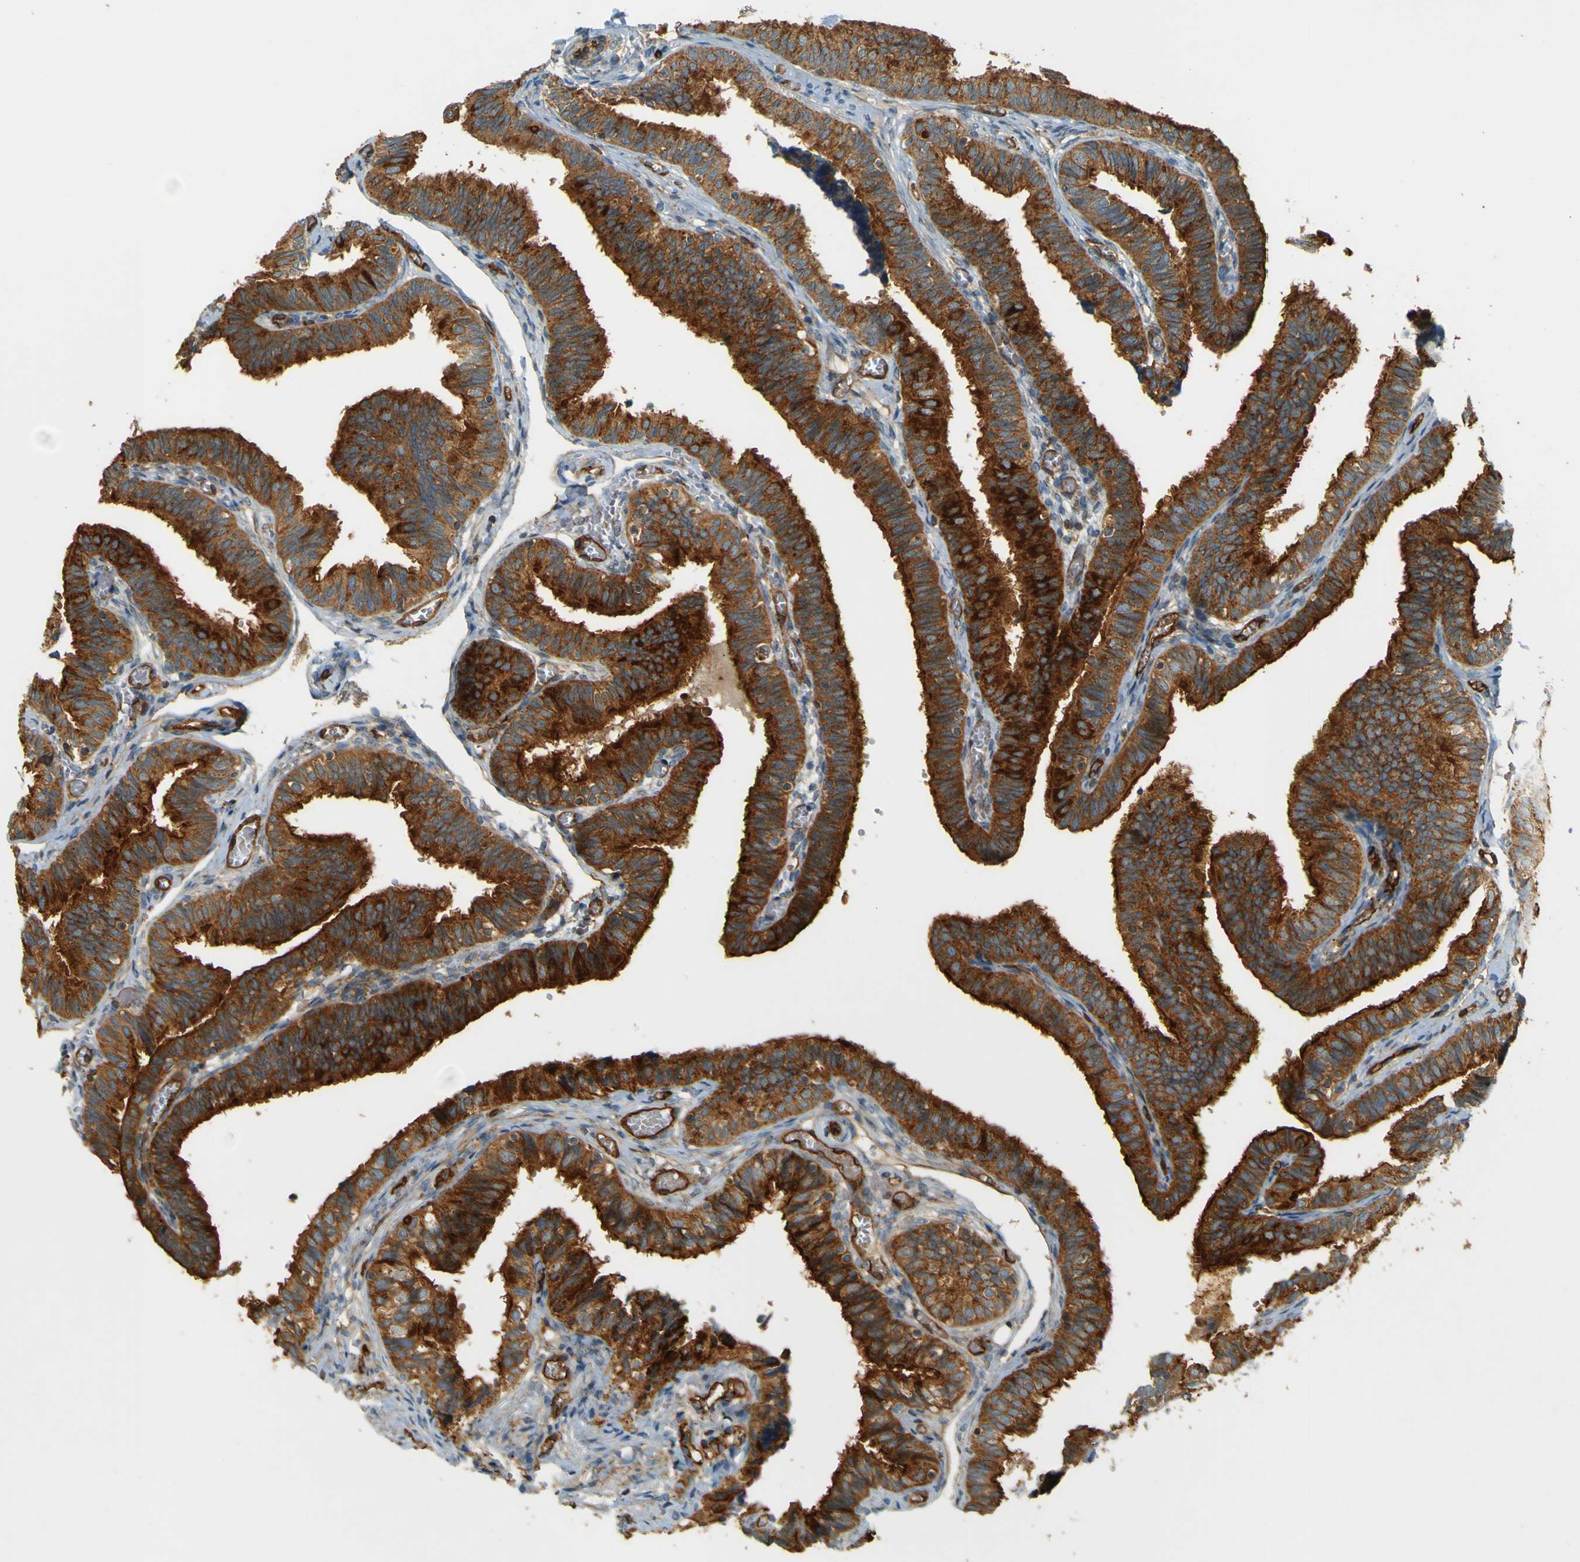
{"staining": {"intensity": "strong", "quantity": ">75%", "location": "cytoplasmic/membranous"}, "tissue": "fallopian tube", "cell_type": "Glandular cells", "image_type": "normal", "snomed": [{"axis": "morphology", "description": "Normal tissue, NOS"}, {"axis": "topography", "description": "Fallopian tube"}], "caption": "A high-resolution micrograph shows immunohistochemistry (IHC) staining of unremarkable fallopian tube, which shows strong cytoplasmic/membranous staining in about >75% of glandular cells. (DAB IHC, brown staining for protein, blue staining for nuclei).", "gene": "DNAJC5", "patient": {"sex": "female", "age": 46}}